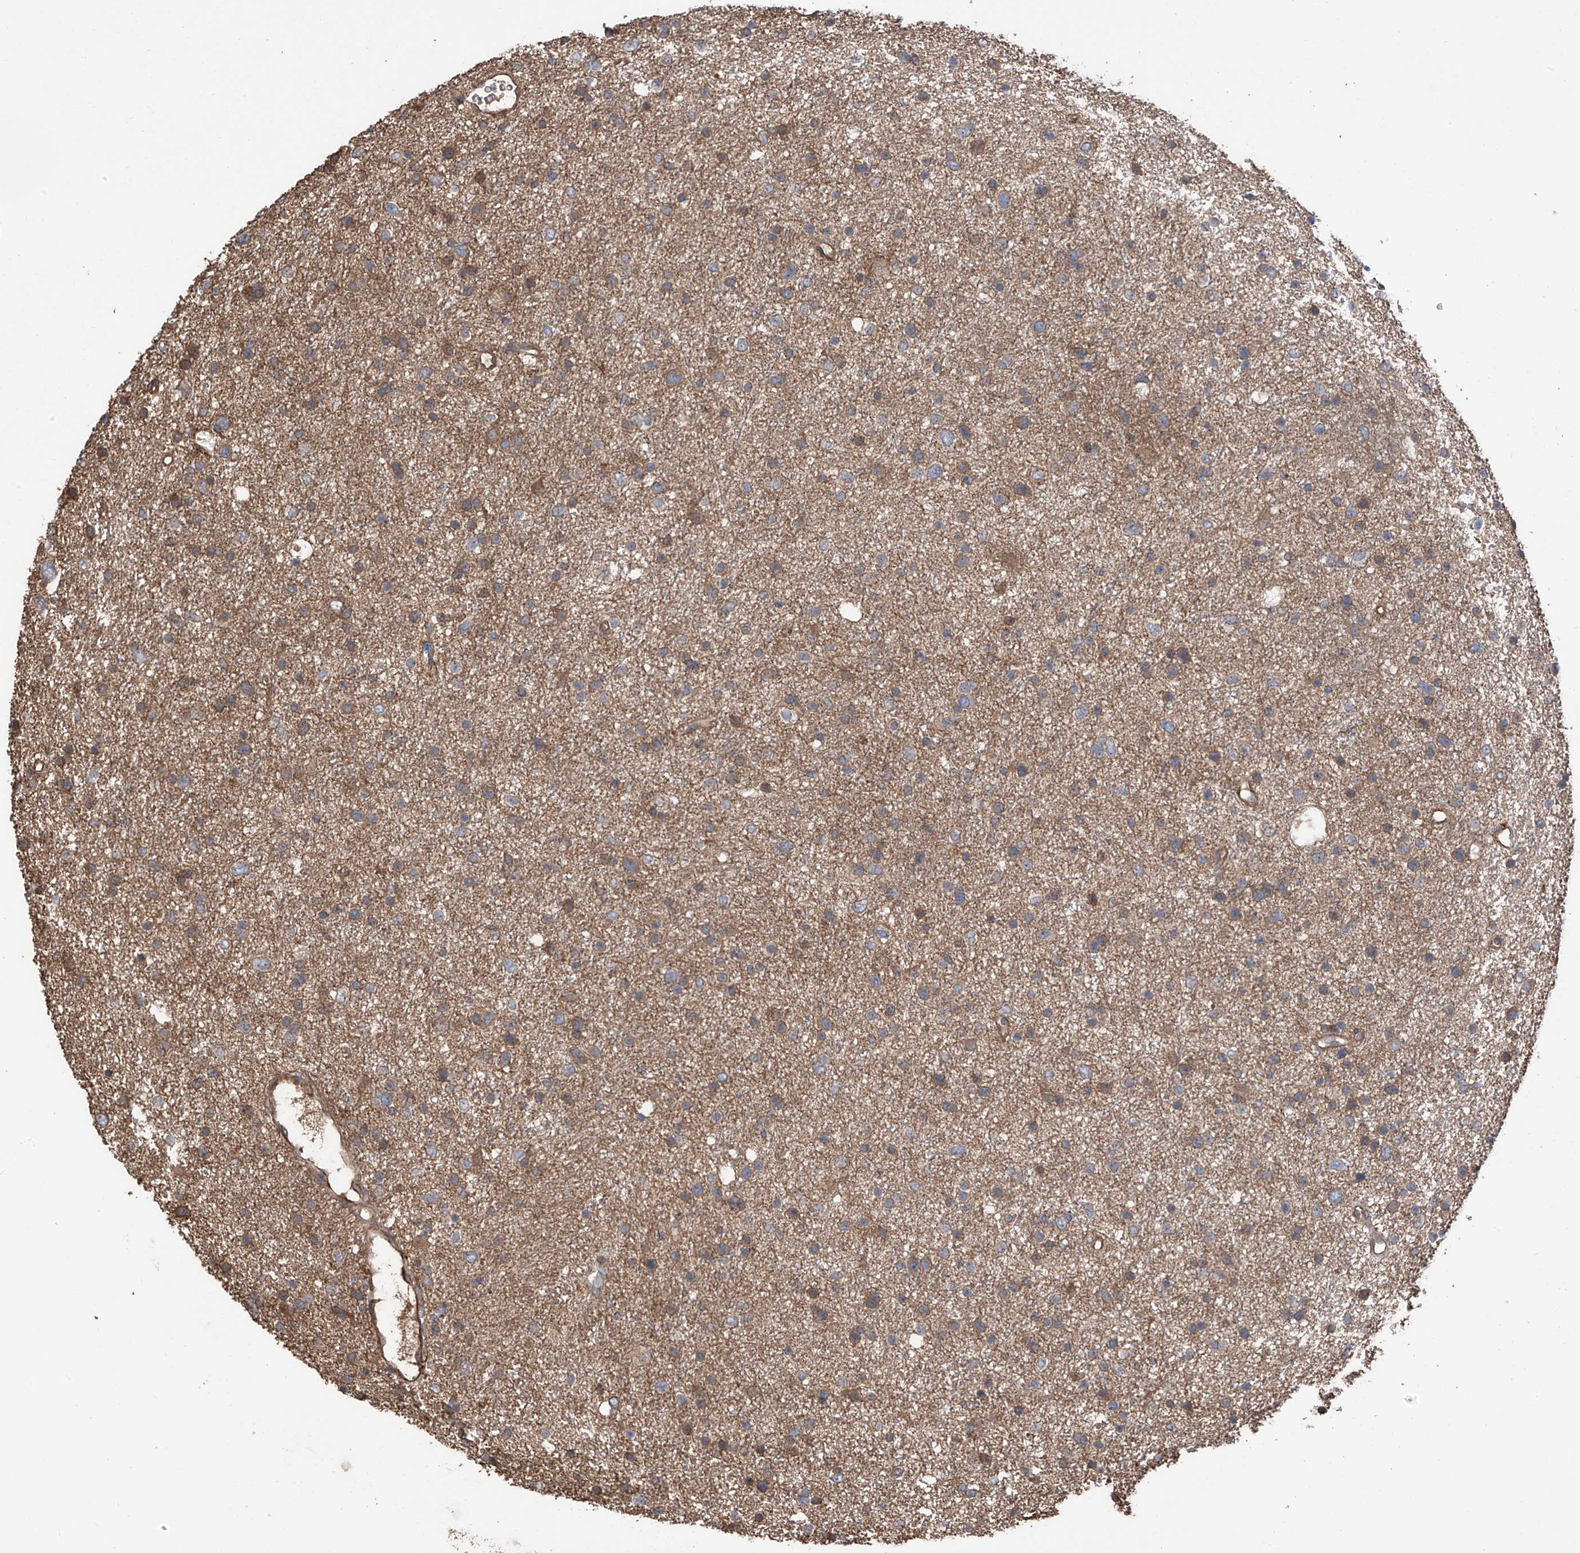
{"staining": {"intensity": "moderate", "quantity": "25%-75%", "location": "cytoplasmic/membranous"}, "tissue": "glioma", "cell_type": "Tumor cells", "image_type": "cancer", "snomed": [{"axis": "morphology", "description": "Glioma, malignant, Low grade"}, {"axis": "topography", "description": "Brain"}], "caption": "Immunohistochemical staining of glioma exhibits medium levels of moderate cytoplasmic/membranous protein staining in approximately 25%-75% of tumor cells.", "gene": "AGBL5", "patient": {"sex": "female", "age": 37}}